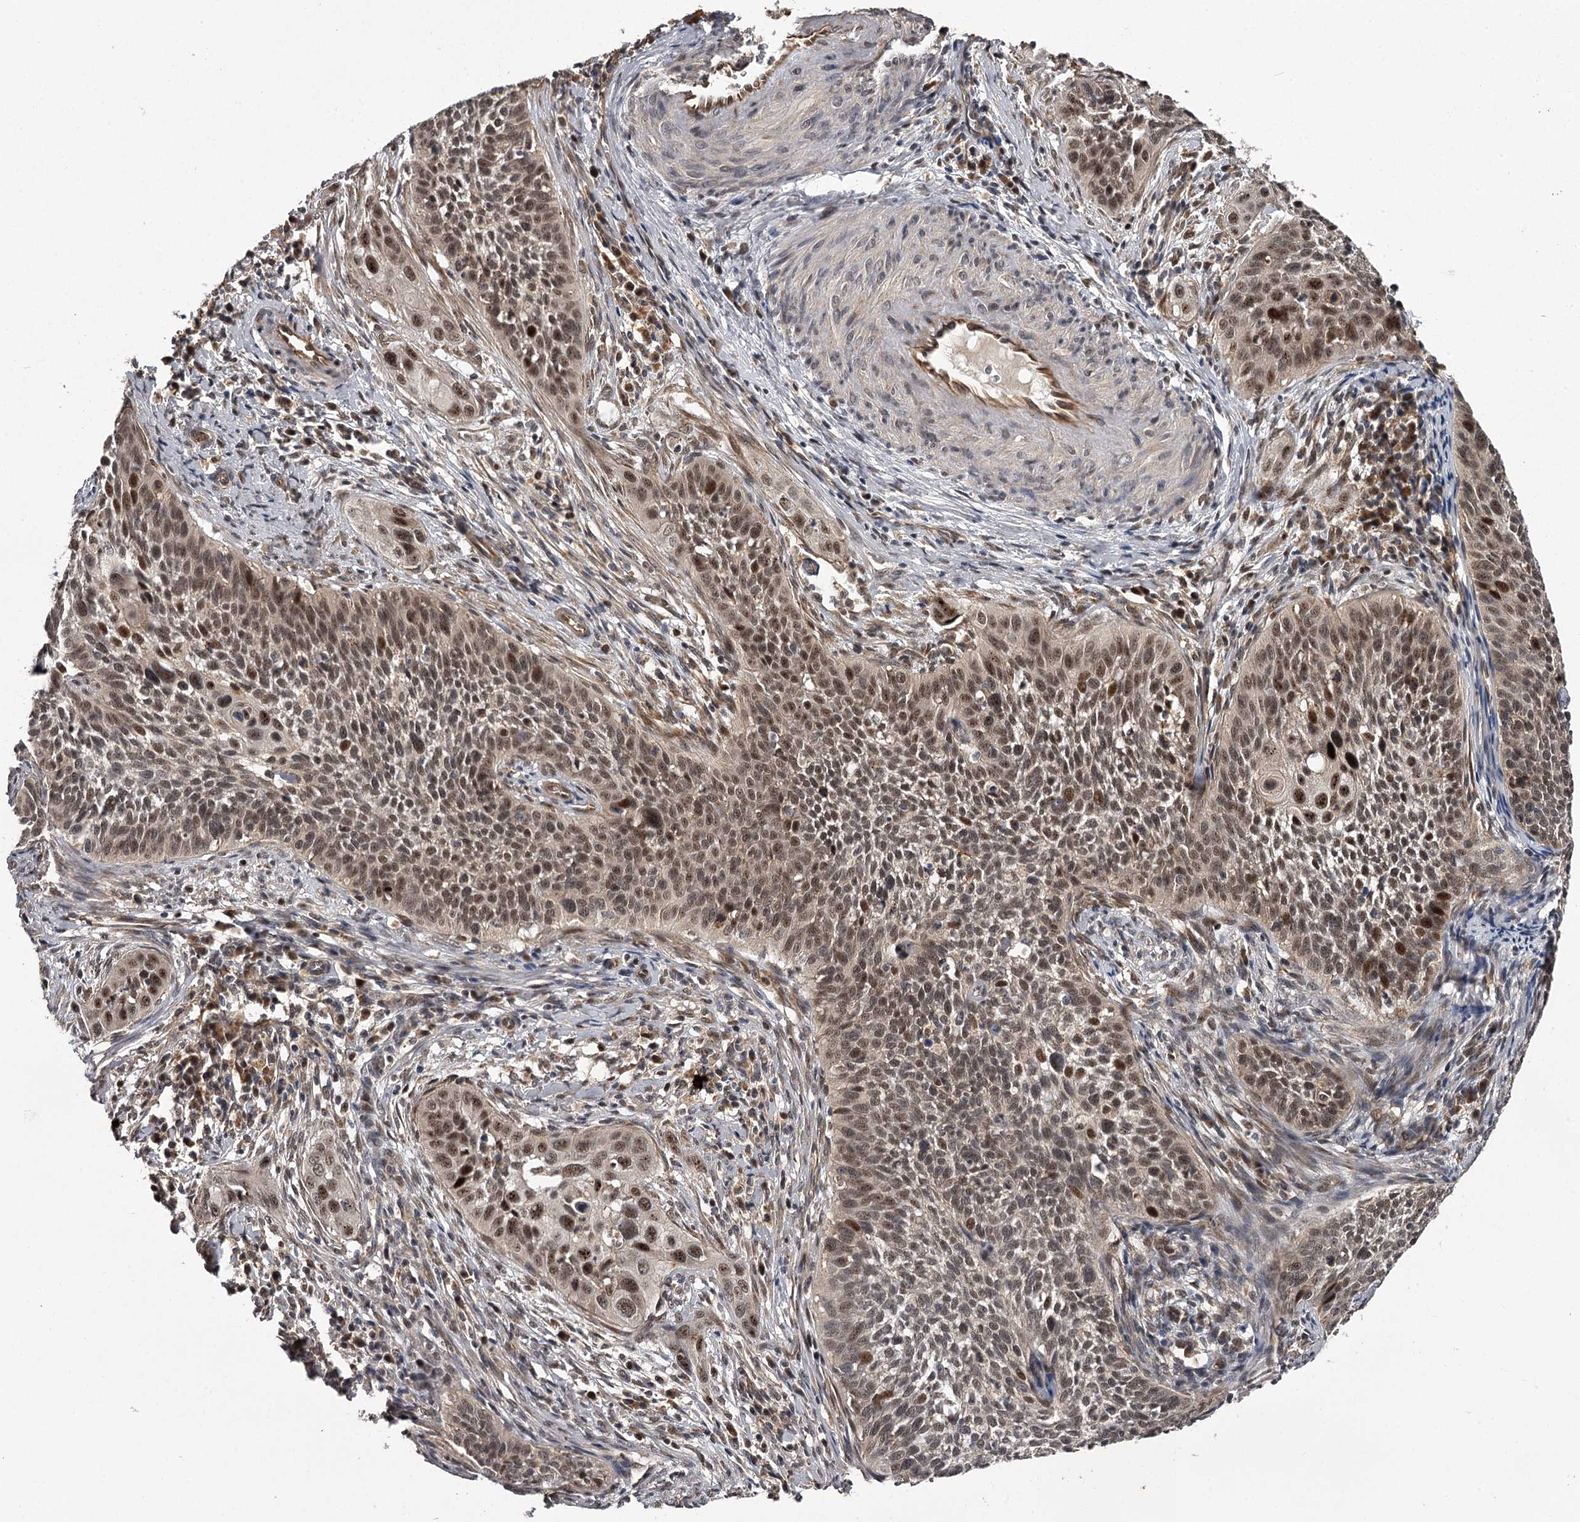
{"staining": {"intensity": "moderate", "quantity": "25%-75%", "location": "nuclear"}, "tissue": "cervical cancer", "cell_type": "Tumor cells", "image_type": "cancer", "snomed": [{"axis": "morphology", "description": "Squamous cell carcinoma, NOS"}, {"axis": "topography", "description": "Cervix"}], "caption": "Protein expression by IHC demonstrates moderate nuclear positivity in approximately 25%-75% of tumor cells in cervical squamous cell carcinoma. (IHC, brightfield microscopy, high magnification).", "gene": "MAML3", "patient": {"sex": "female", "age": 34}}